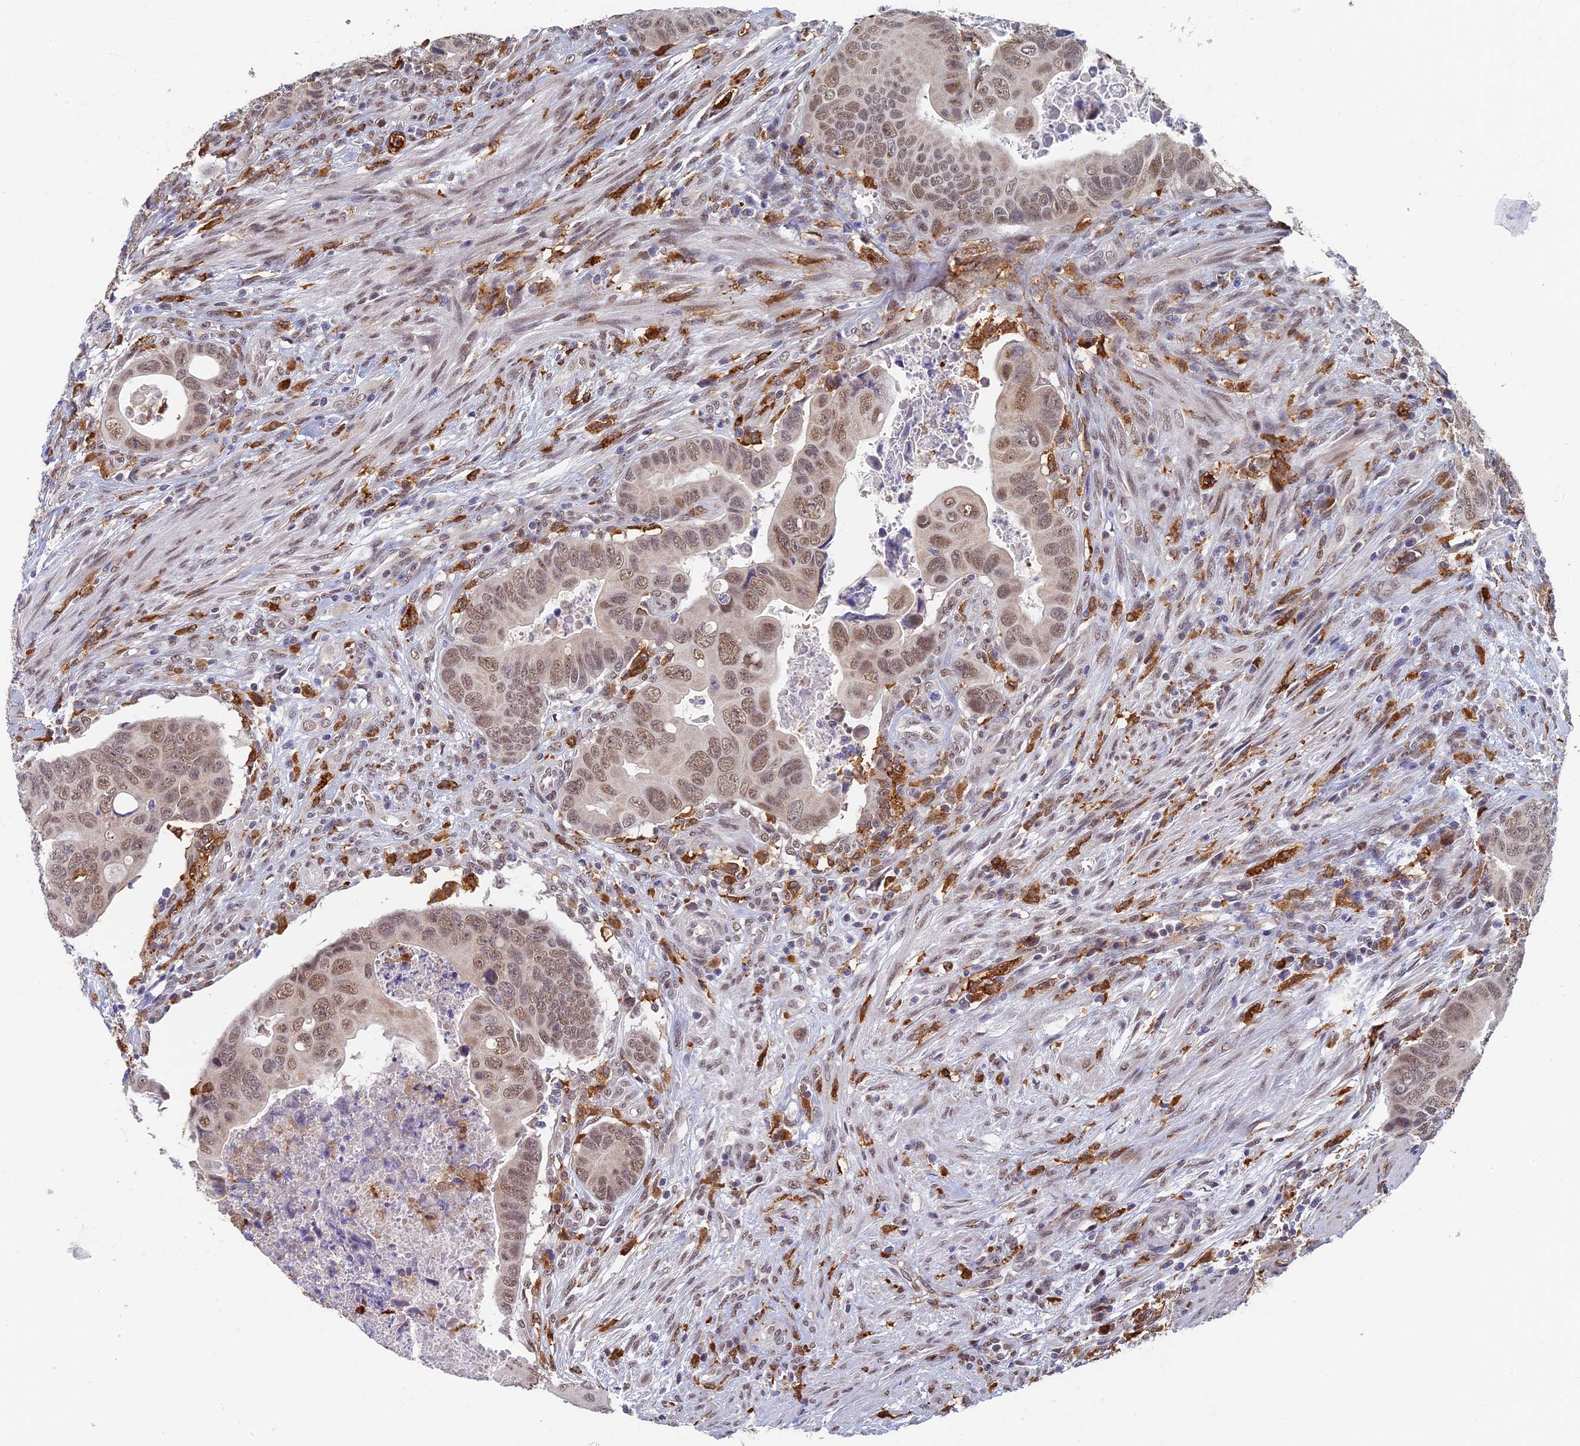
{"staining": {"intensity": "moderate", "quantity": ">75%", "location": "nuclear"}, "tissue": "colorectal cancer", "cell_type": "Tumor cells", "image_type": "cancer", "snomed": [{"axis": "morphology", "description": "Adenocarcinoma, NOS"}, {"axis": "topography", "description": "Rectum"}], "caption": "Immunohistochemical staining of colorectal cancer demonstrates medium levels of moderate nuclear protein expression in about >75% of tumor cells.", "gene": "GPATCH1", "patient": {"sex": "female", "age": 78}}